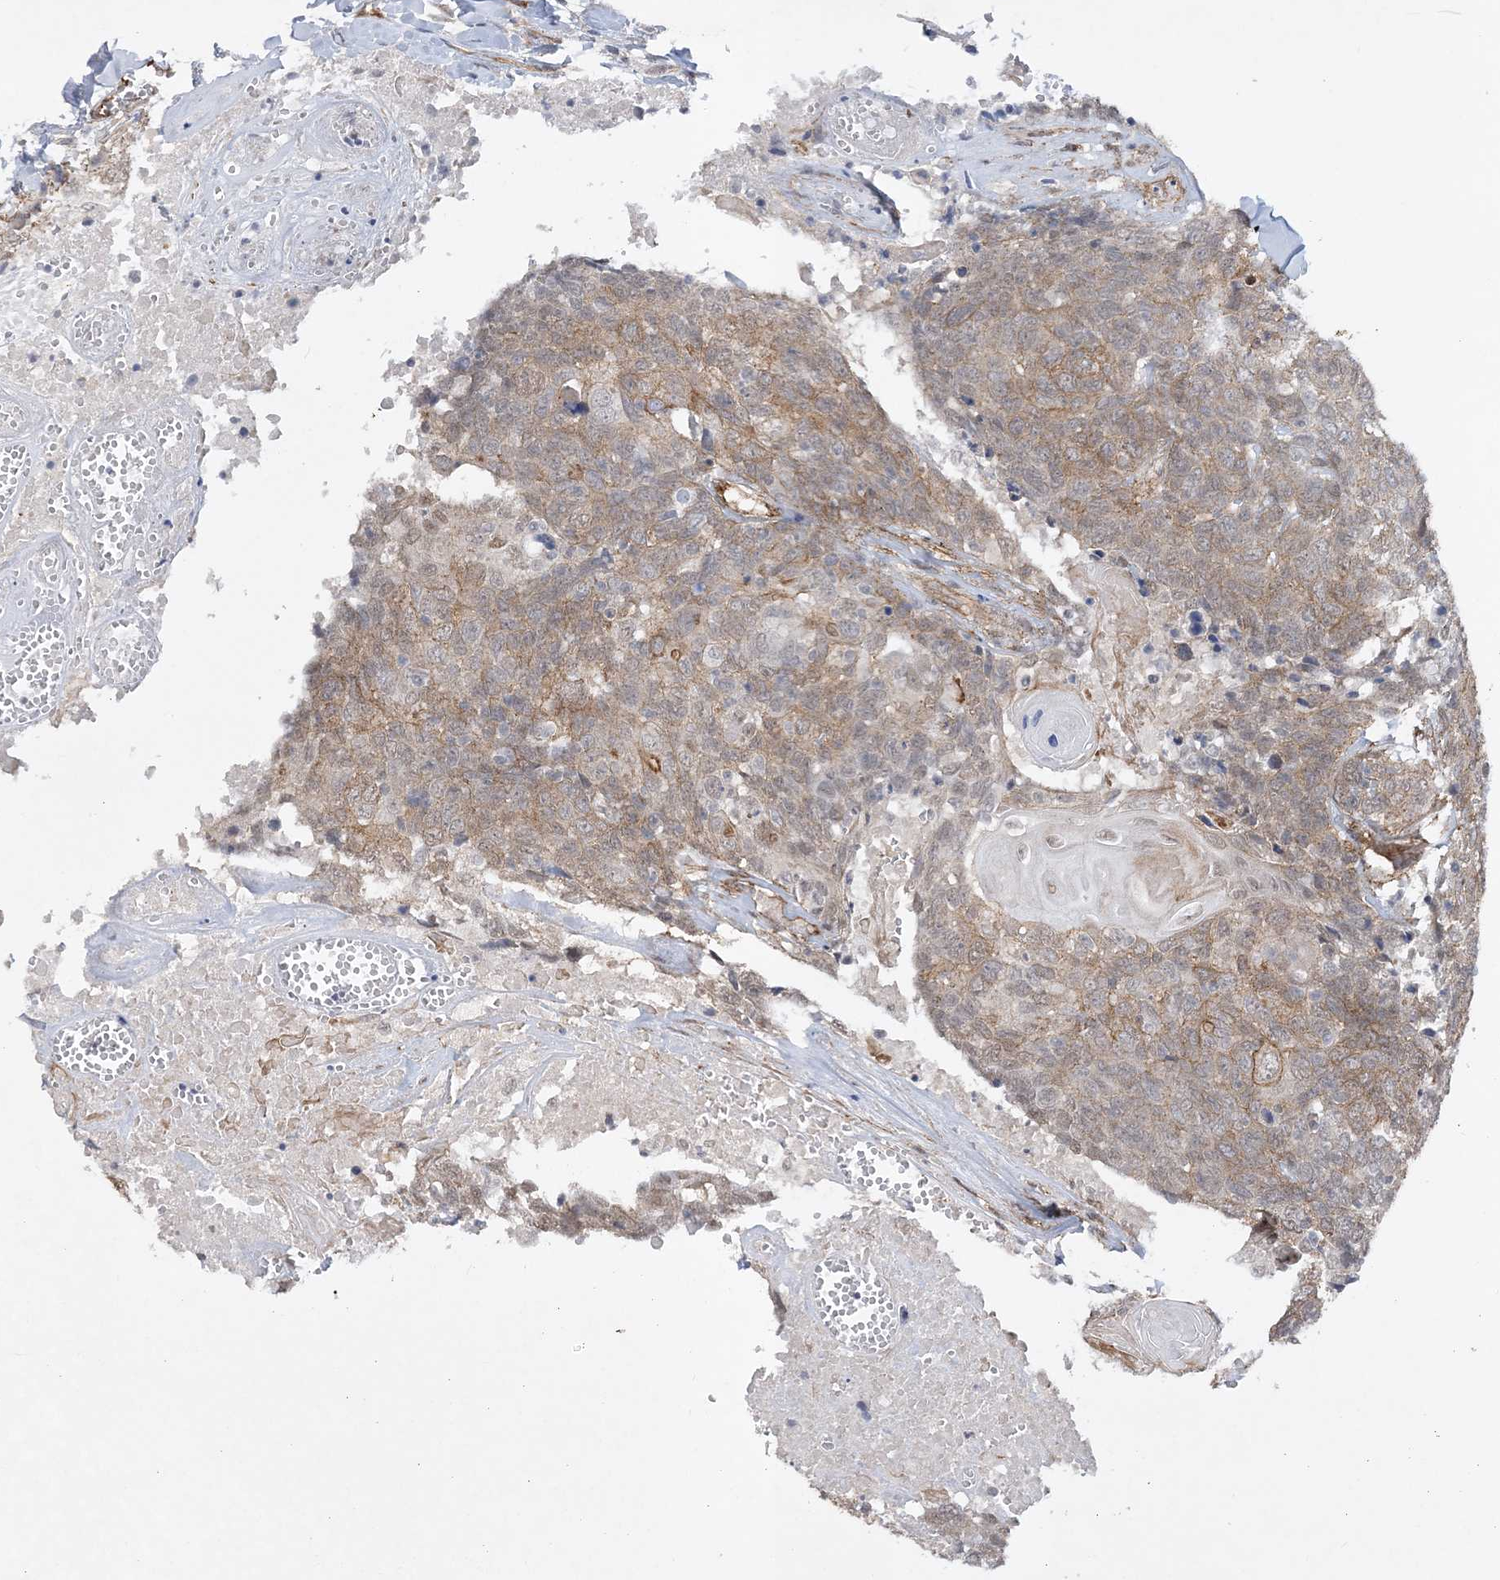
{"staining": {"intensity": "moderate", "quantity": ">75%", "location": "cytoplasmic/membranous"}, "tissue": "head and neck cancer", "cell_type": "Tumor cells", "image_type": "cancer", "snomed": [{"axis": "morphology", "description": "Squamous cell carcinoma, NOS"}, {"axis": "topography", "description": "Head-Neck"}], "caption": "DAB immunohistochemical staining of squamous cell carcinoma (head and neck) exhibits moderate cytoplasmic/membranous protein expression in about >75% of tumor cells.", "gene": "RAI14", "patient": {"sex": "male", "age": 66}}